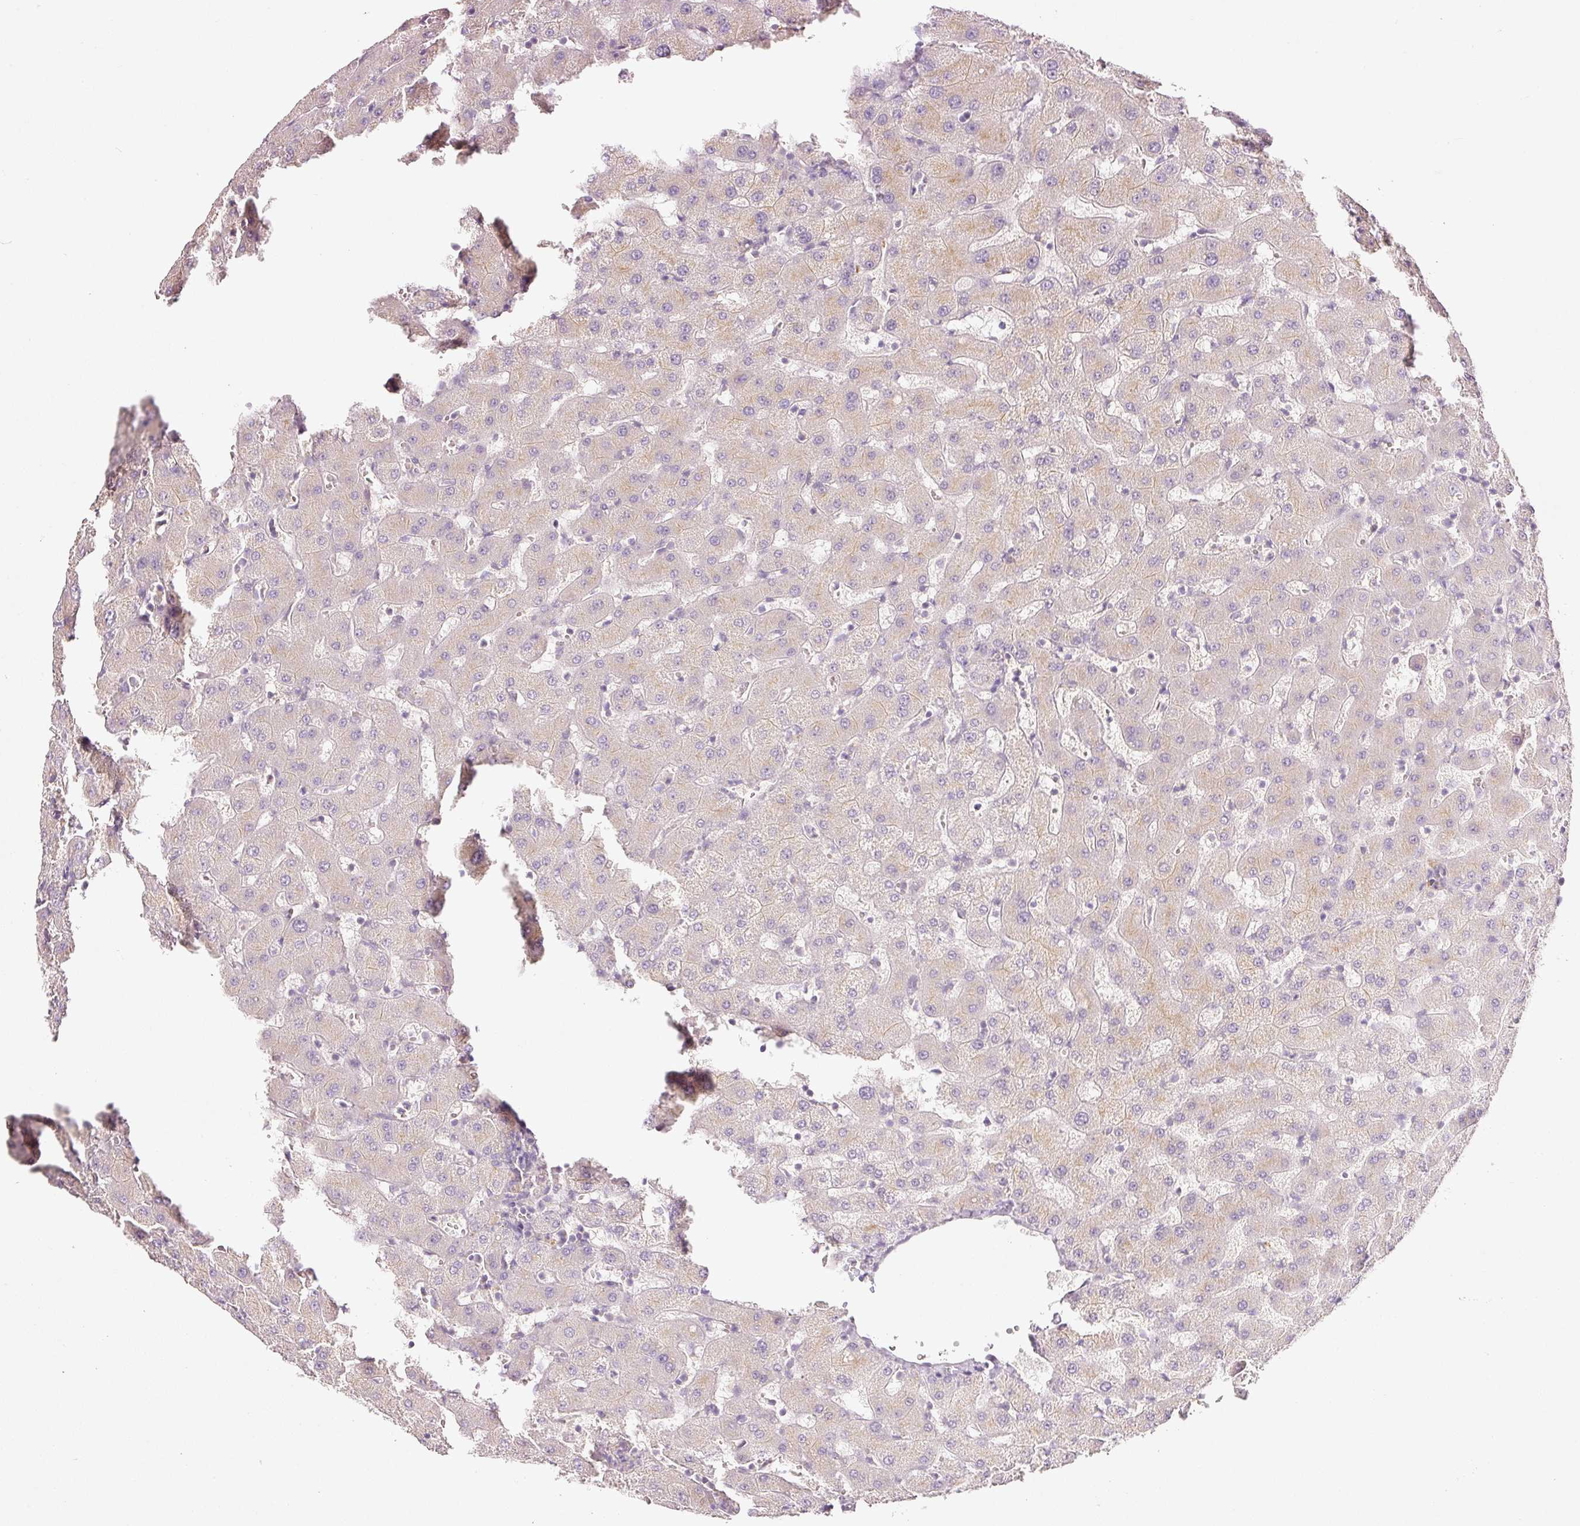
{"staining": {"intensity": "negative", "quantity": "none", "location": "none"}, "tissue": "liver", "cell_type": "Cholangiocytes", "image_type": "normal", "snomed": [{"axis": "morphology", "description": "Normal tissue, NOS"}, {"axis": "topography", "description": "Liver"}], "caption": "Liver stained for a protein using immunohistochemistry exhibits no positivity cholangiocytes.", "gene": "RNF167", "patient": {"sex": "female", "age": 63}}